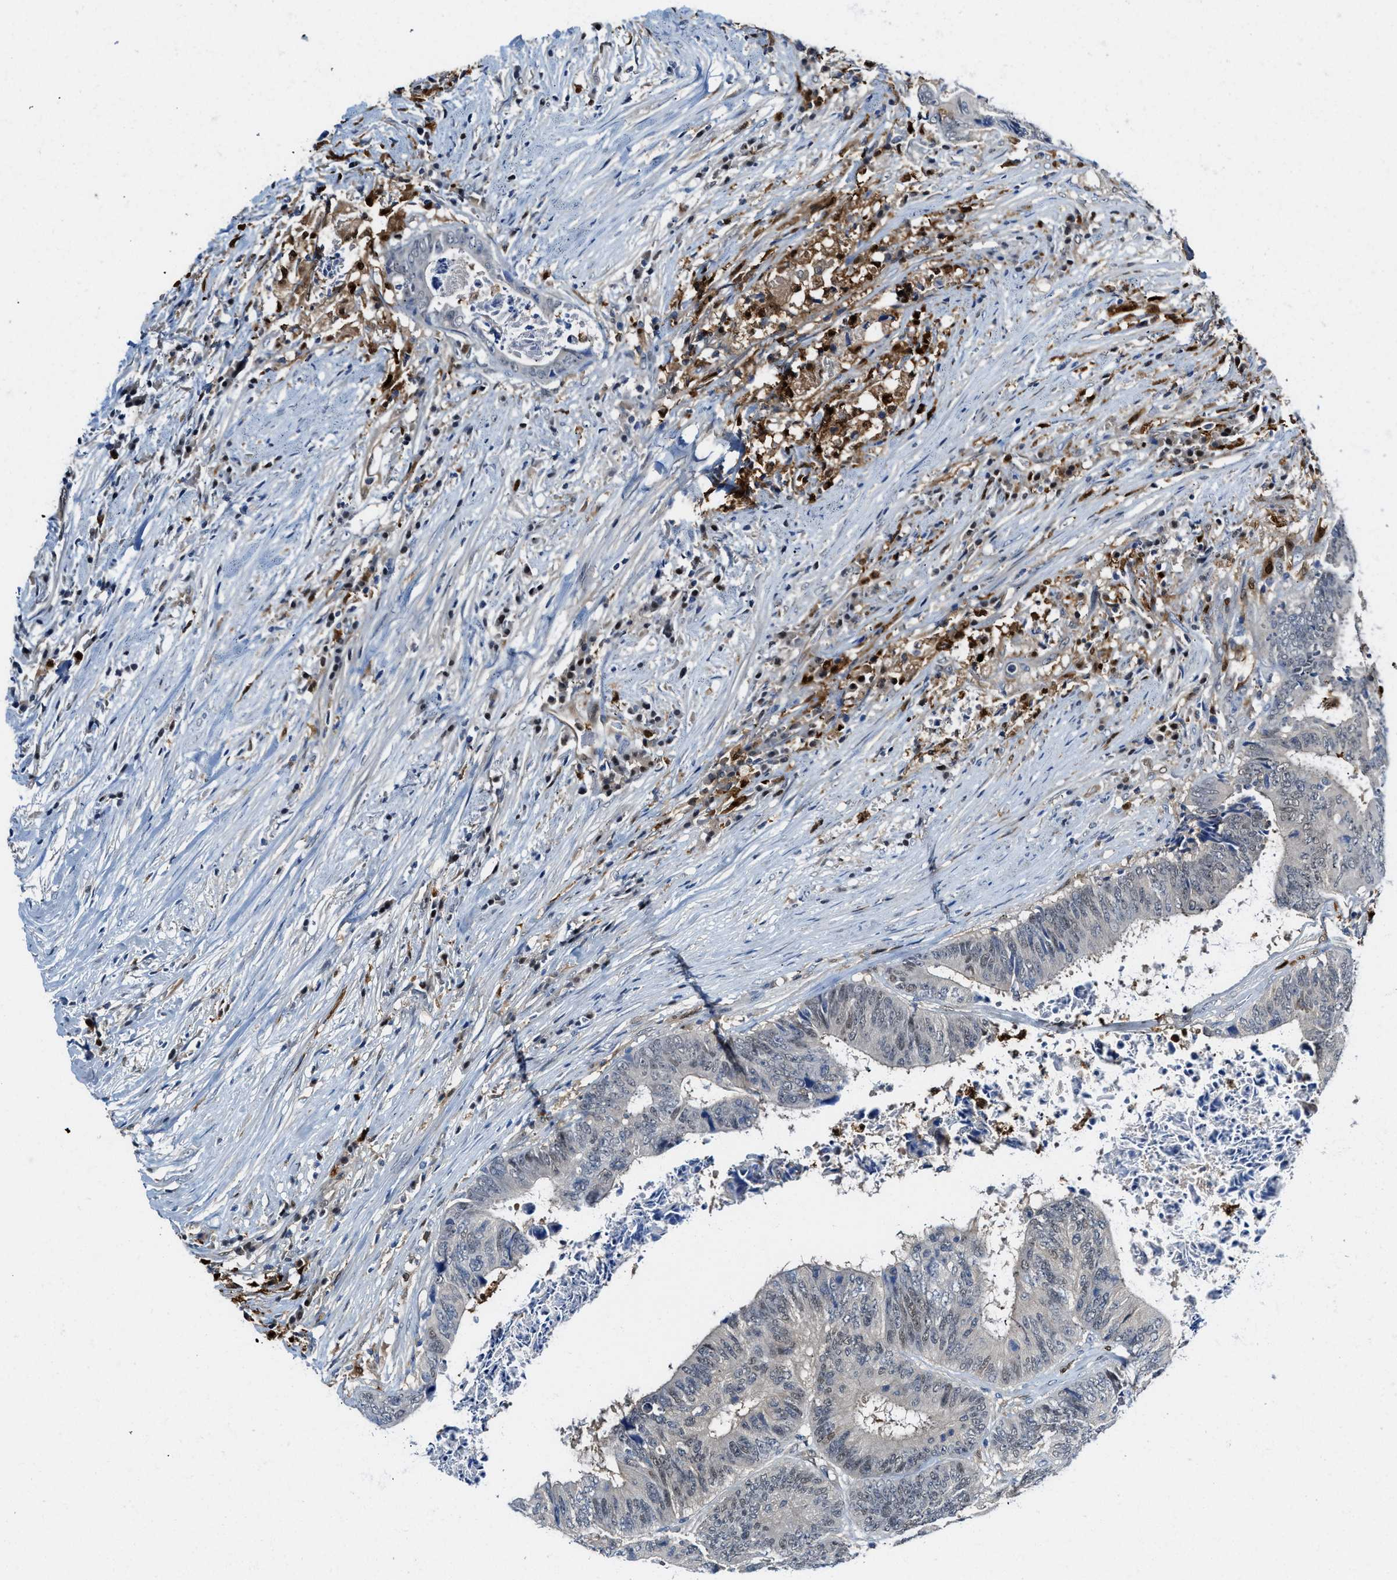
{"staining": {"intensity": "weak", "quantity": "<25%", "location": "nuclear"}, "tissue": "colorectal cancer", "cell_type": "Tumor cells", "image_type": "cancer", "snomed": [{"axis": "morphology", "description": "Adenocarcinoma, NOS"}, {"axis": "topography", "description": "Rectum"}], "caption": "High power microscopy micrograph of an immunohistochemistry micrograph of colorectal cancer, revealing no significant expression in tumor cells.", "gene": "LTA4H", "patient": {"sex": "male", "age": 72}}